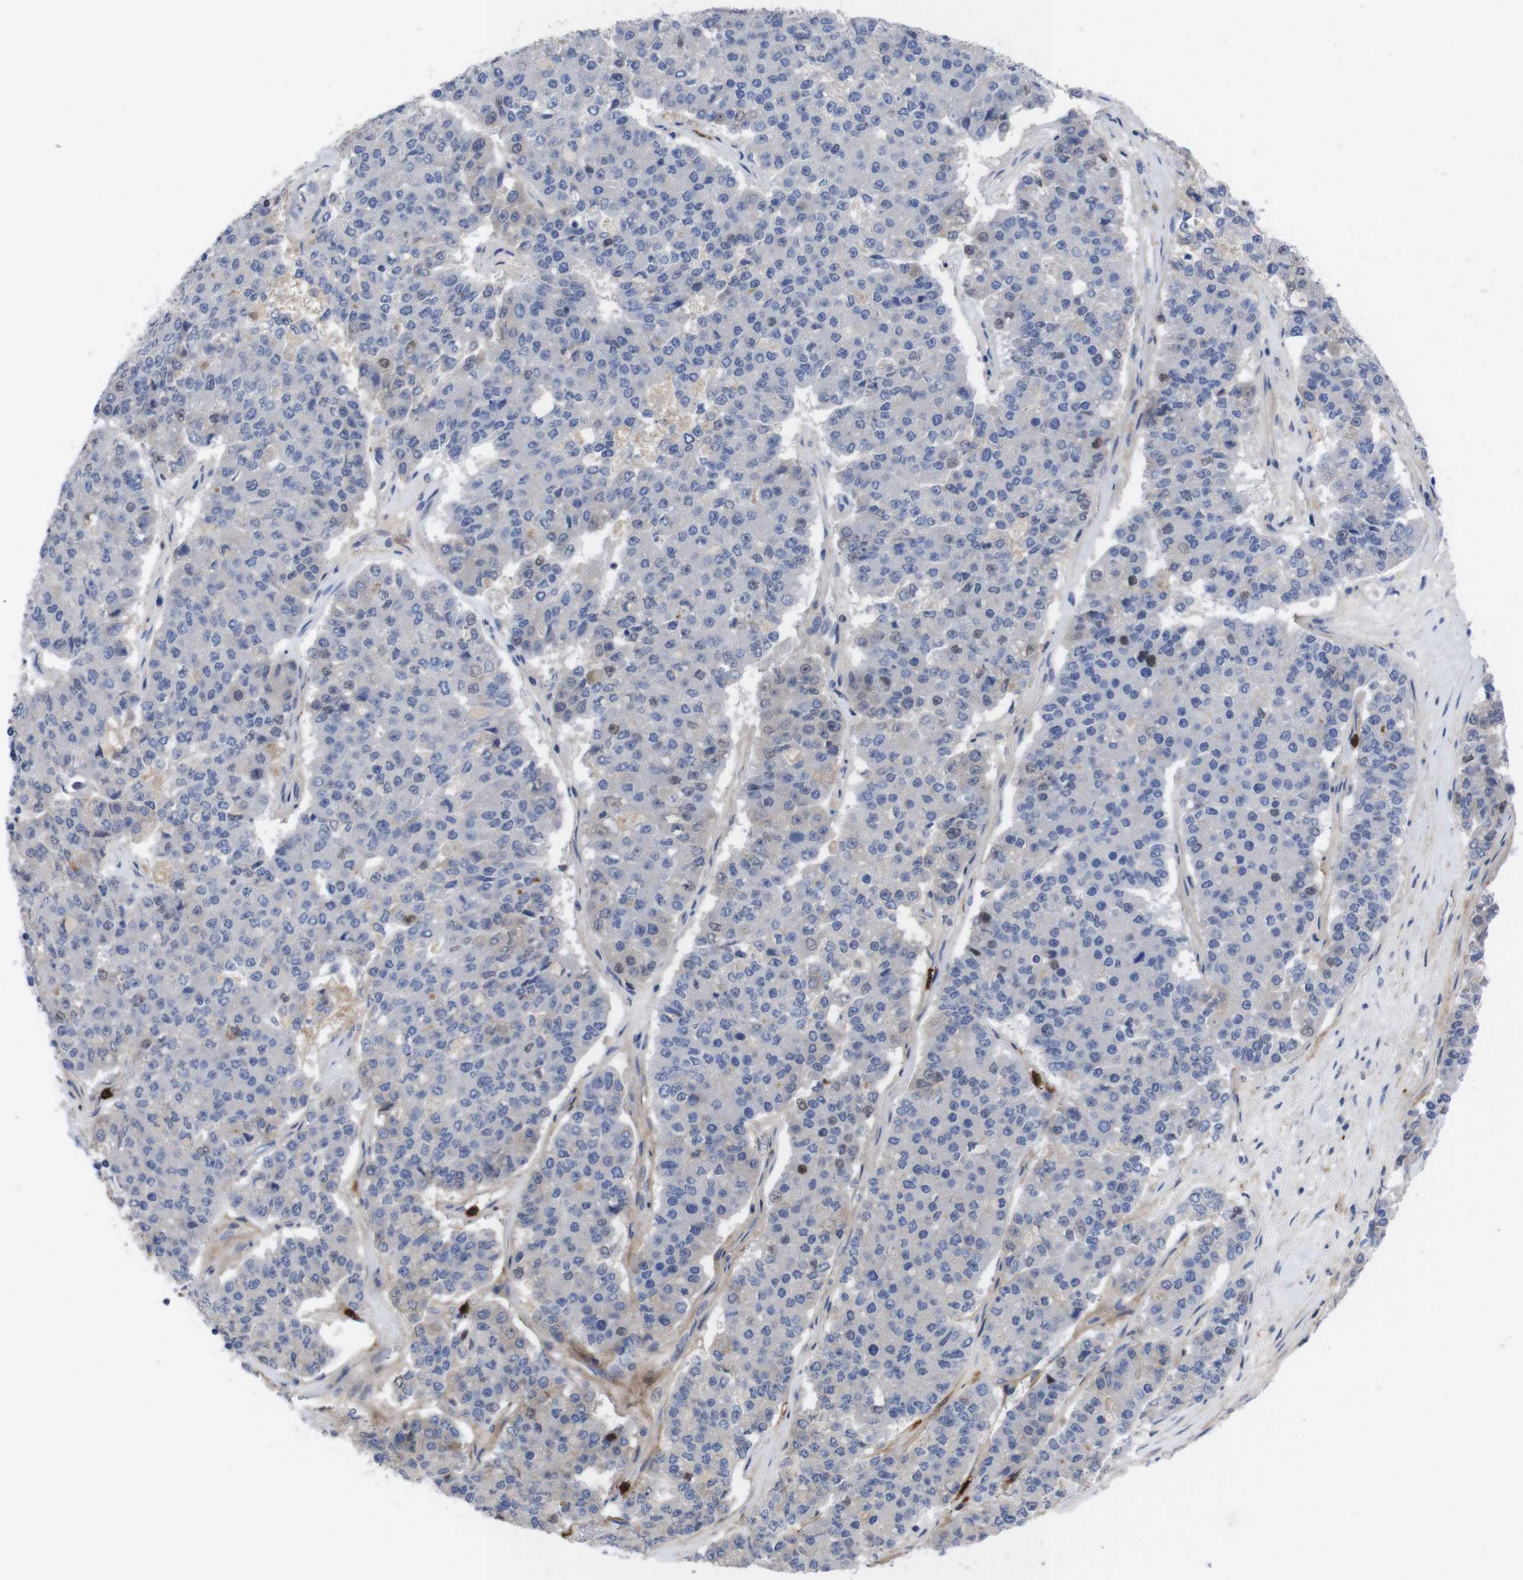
{"staining": {"intensity": "negative", "quantity": "none", "location": "none"}, "tissue": "pancreatic cancer", "cell_type": "Tumor cells", "image_type": "cancer", "snomed": [{"axis": "morphology", "description": "Adenocarcinoma, NOS"}, {"axis": "topography", "description": "Pancreas"}], "caption": "The immunohistochemistry (IHC) photomicrograph has no significant staining in tumor cells of adenocarcinoma (pancreatic) tissue.", "gene": "C5AR1", "patient": {"sex": "male", "age": 50}}